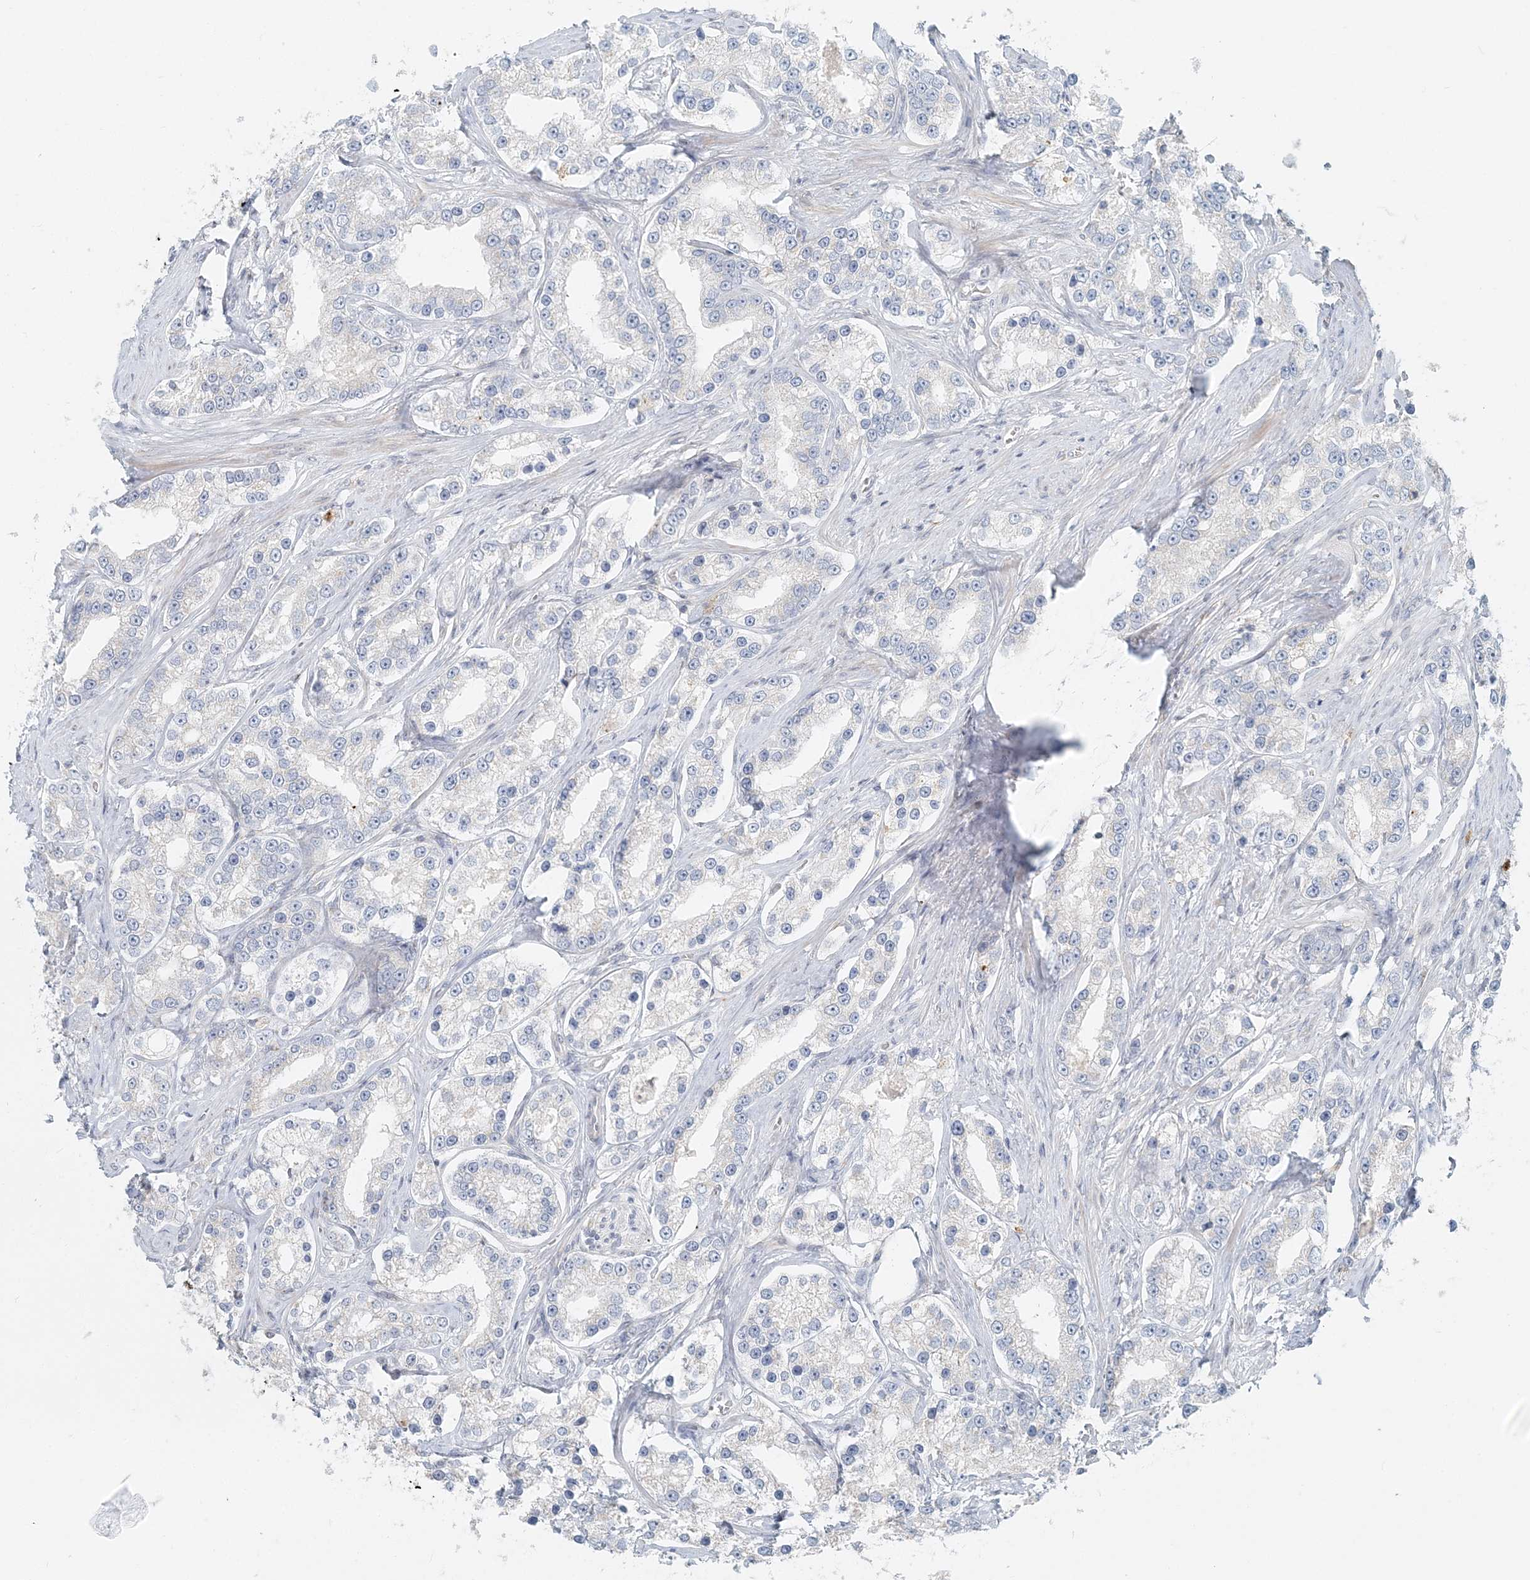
{"staining": {"intensity": "negative", "quantity": "none", "location": "none"}, "tissue": "prostate cancer", "cell_type": "Tumor cells", "image_type": "cancer", "snomed": [{"axis": "morphology", "description": "Normal tissue, NOS"}, {"axis": "morphology", "description": "Adenocarcinoma, High grade"}, {"axis": "topography", "description": "Prostate"}], "caption": "IHC histopathology image of neoplastic tissue: human prostate cancer stained with DAB (3,3'-diaminobenzidine) displays no significant protein expression in tumor cells. Brightfield microscopy of IHC stained with DAB (3,3'-diaminobenzidine) (brown) and hematoxylin (blue), captured at high magnification.", "gene": "NAA11", "patient": {"sex": "male", "age": 83}}